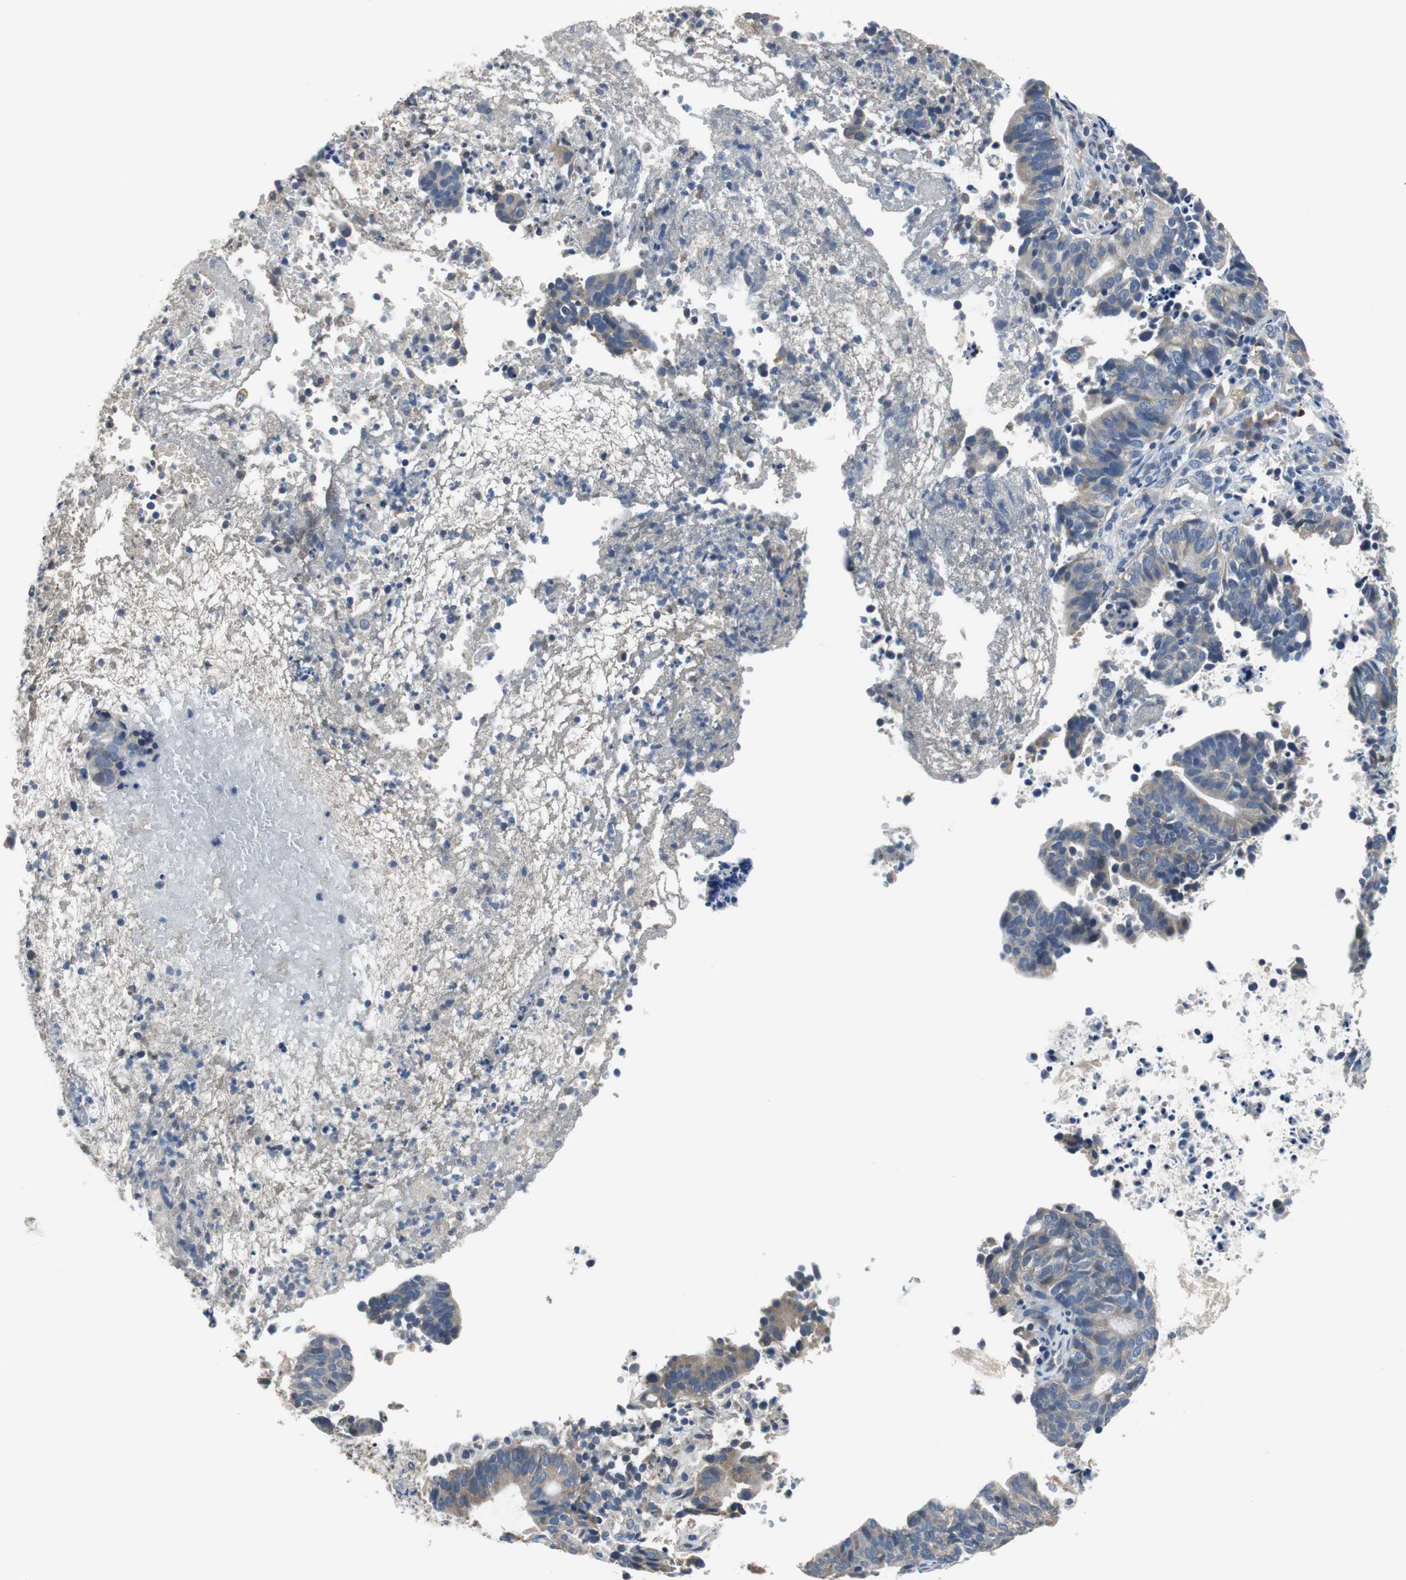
{"staining": {"intensity": "weak", "quantity": "<25%", "location": "cytoplasmic/membranous"}, "tissue": "endometrial cancer", "cell_type": "Tumor cells", "image_type": "cancer", "snomed": [{"axis": "morphology", "description": "Adenocarcinoma, NOS"}, {"axis": "topography", "description": "Uterus"}], "caption": "Micrograph shows no protein staining in tumor cells of endometrial adenocarcinoma tissue.", "gene": "MTIF2", "patient": {"sex": "female", "age": 83}}